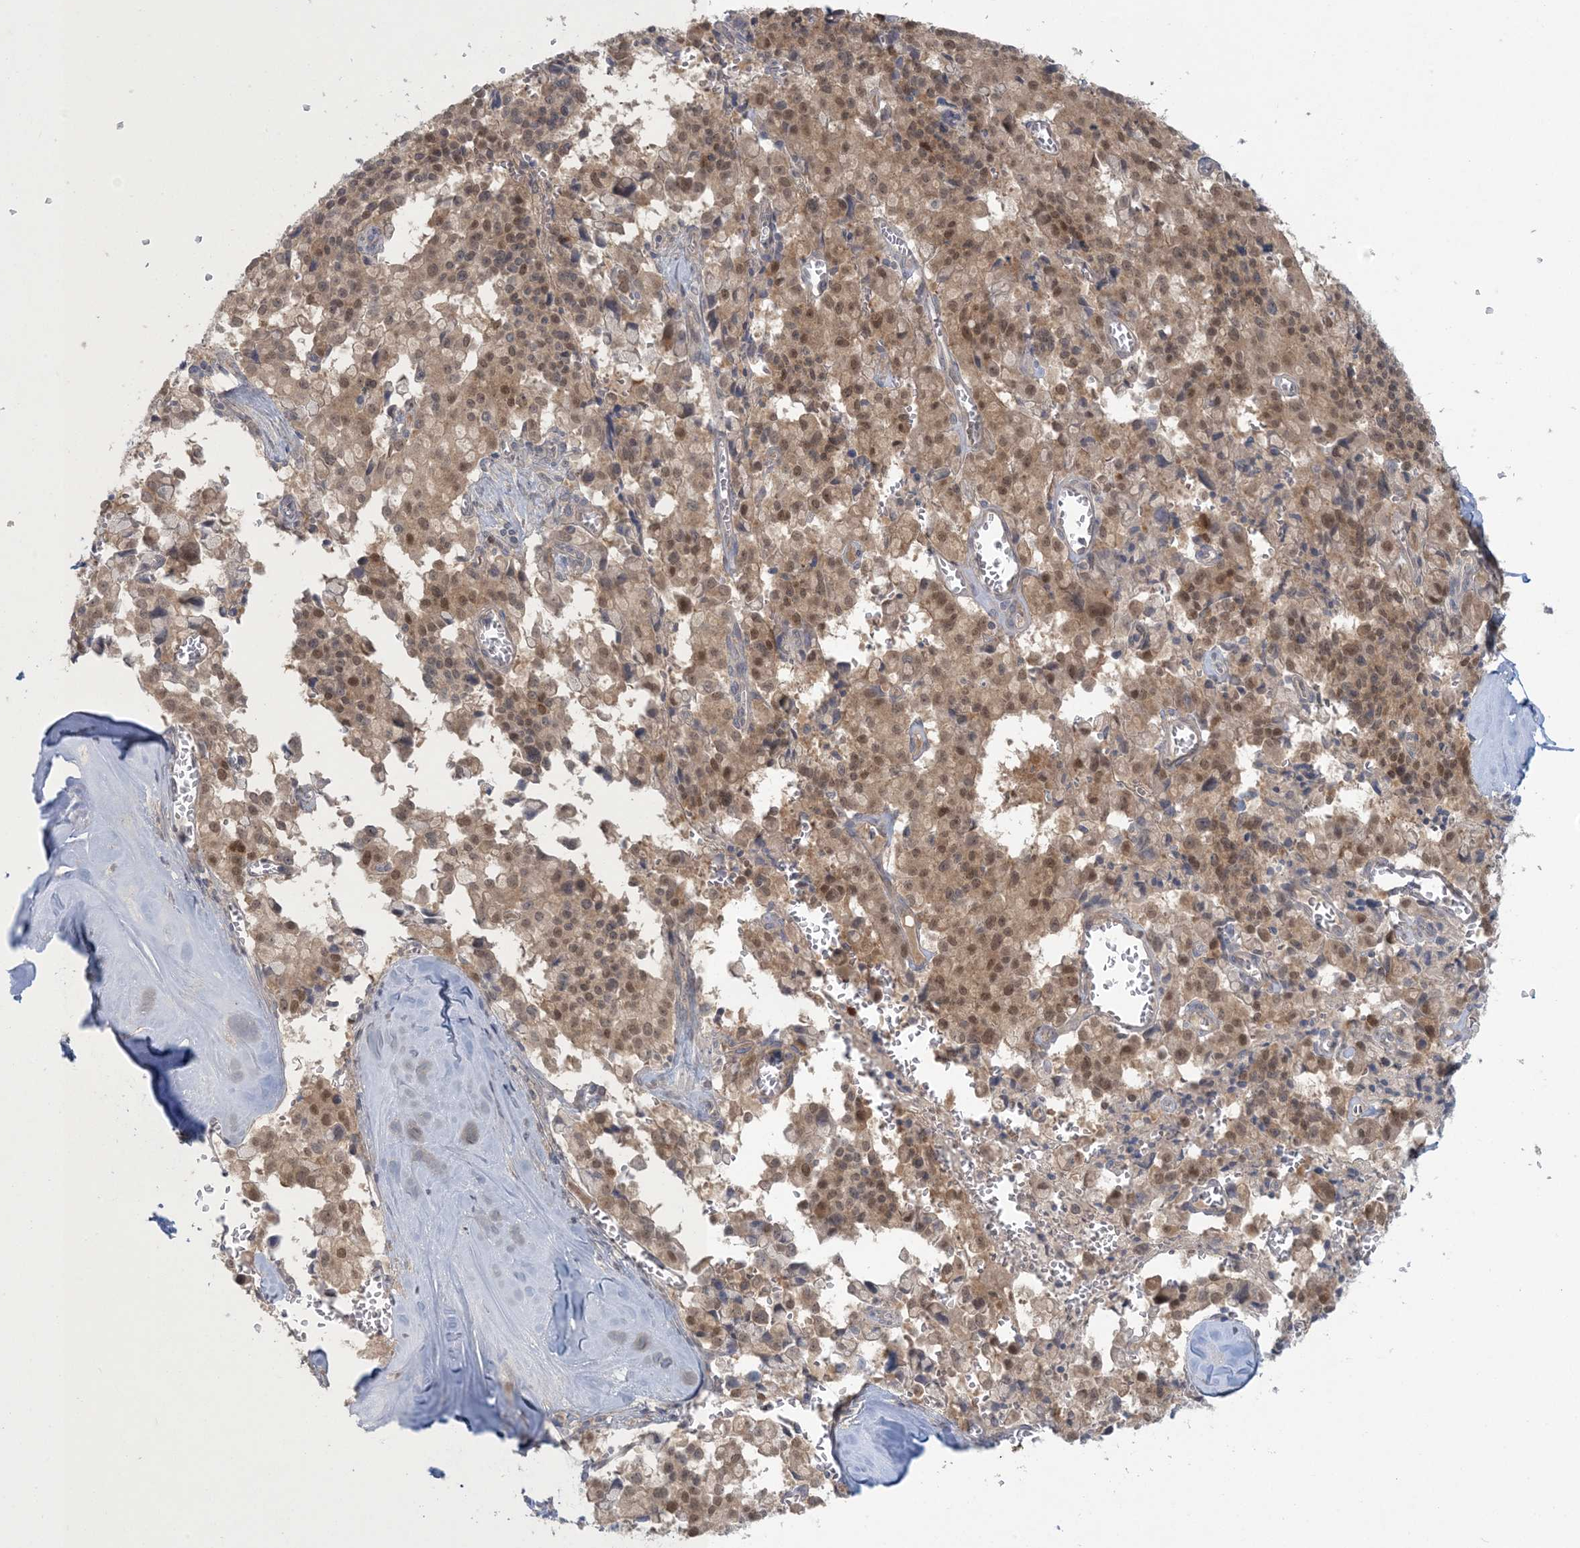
{"staining": {"intensity": "moderate", "quantity": ">75%", "location": "nuclear"}, "tissue": "pancreatic cancer", "cell_type": "Tumor cells", "image_type": "cancer", "snomed": [{"axis": "morphology", "description": "Adenocarcinoma, NOS"}, {"axis": "topography", "description": "Pancreas"}], "caption": "Immunohistochemical staining of pancreatic cancer displays medium levels of moderate nuclear expression in approximately >75% of tumor cells.", "gene": "NRBP2", "patient": {"sex": "male", "age": 65}}